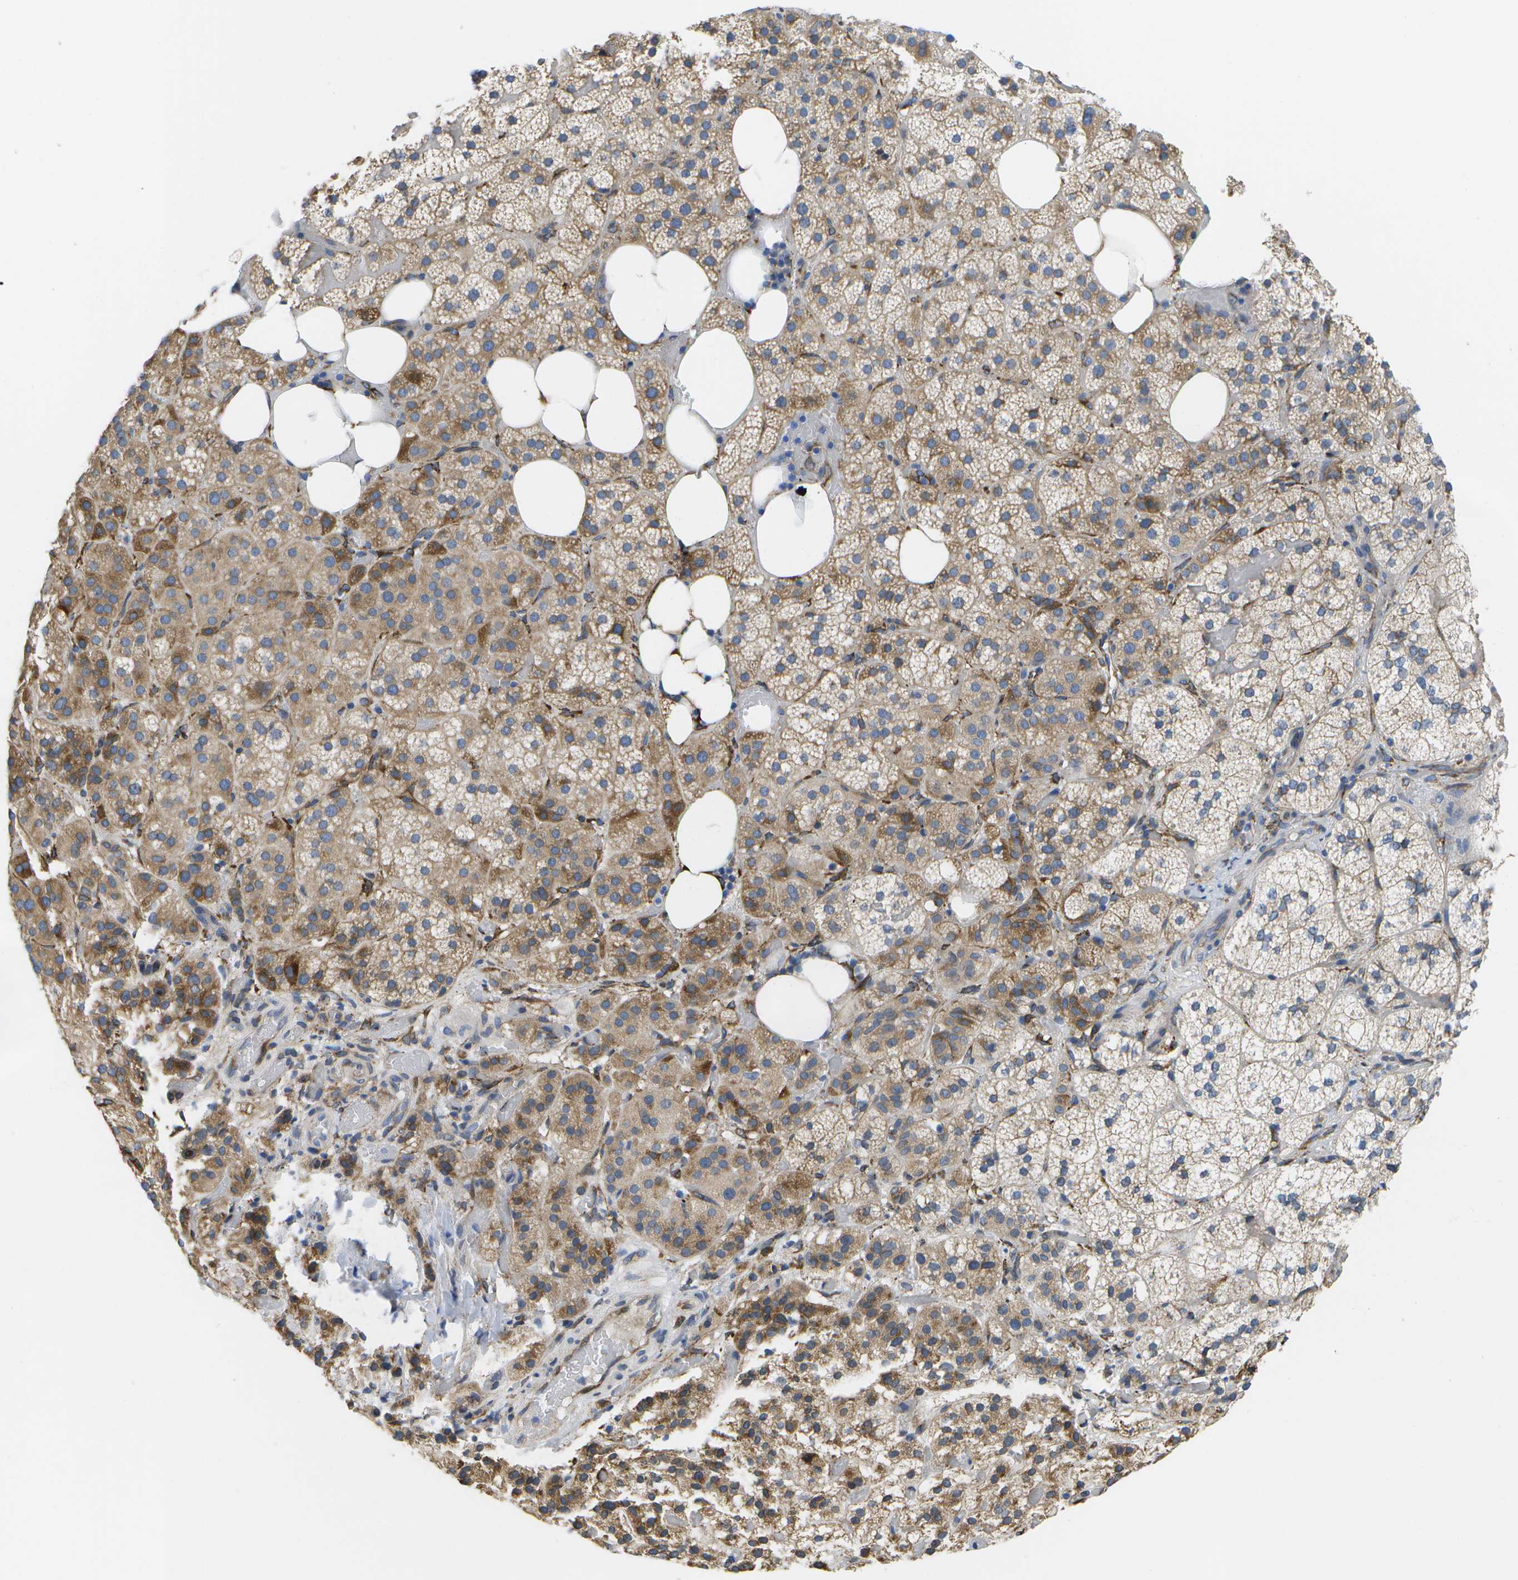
{"staining": {"intensity": "moderate", "quantity": ">75%", "location": "cytoplasmic/membranous"}, "tissue": "adrenal gland", "cell_type": "Glandular cells", "image_type": "normal", "snomed": [{"axis": "morphology", "description": "Normal tissue, NOS"}, {"axis": "topography", "description": "Adrenal gland"}], "caption": "A histopathology image showing moderate cytoplasmic/membranous expression in approximately >75% of glandular cells in normal adrenal gland, as visualized by brown immunohistochemical staining.", "gene": "ZDHHC17", "patient": {"sex": "female", "age": 59}}